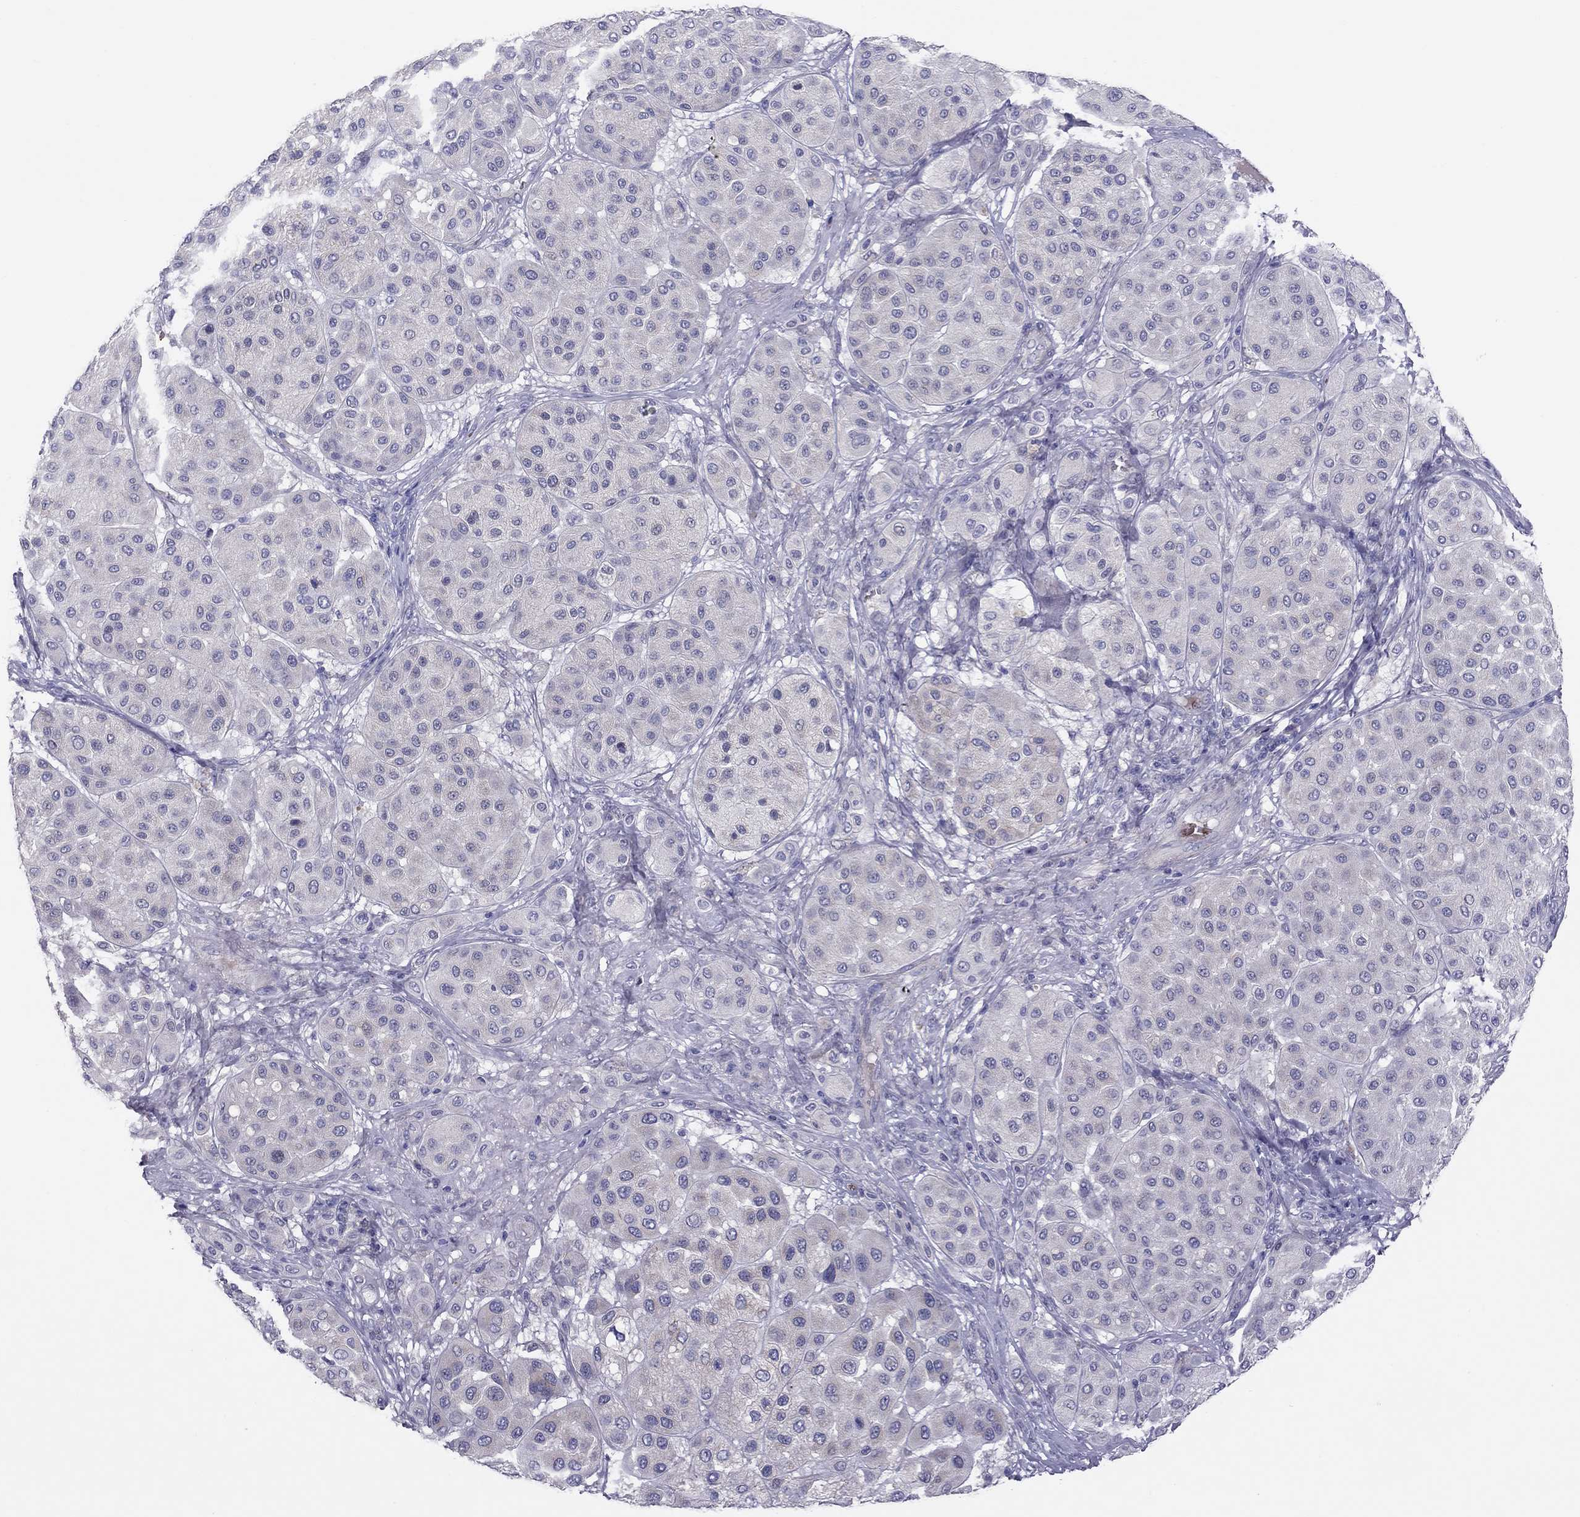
{"staining": {"intensity": "negative", "quantity": "none", "location": "none"}, "tissue": "melanoma", "cell_type": "Tumor cells", "image_type": "cancer", "snomed": [{"axis": "morphology", "description": "Malignant melanoma, Metastatic site"}, {"axis": "topography", "description": "Smooth muscle"}], "caption": "Protein analysis of melanoma demonstrates no significant expression in tumor cells.", "gene": "FRMD1", "patient": {"sex": "male", "age": 41}}